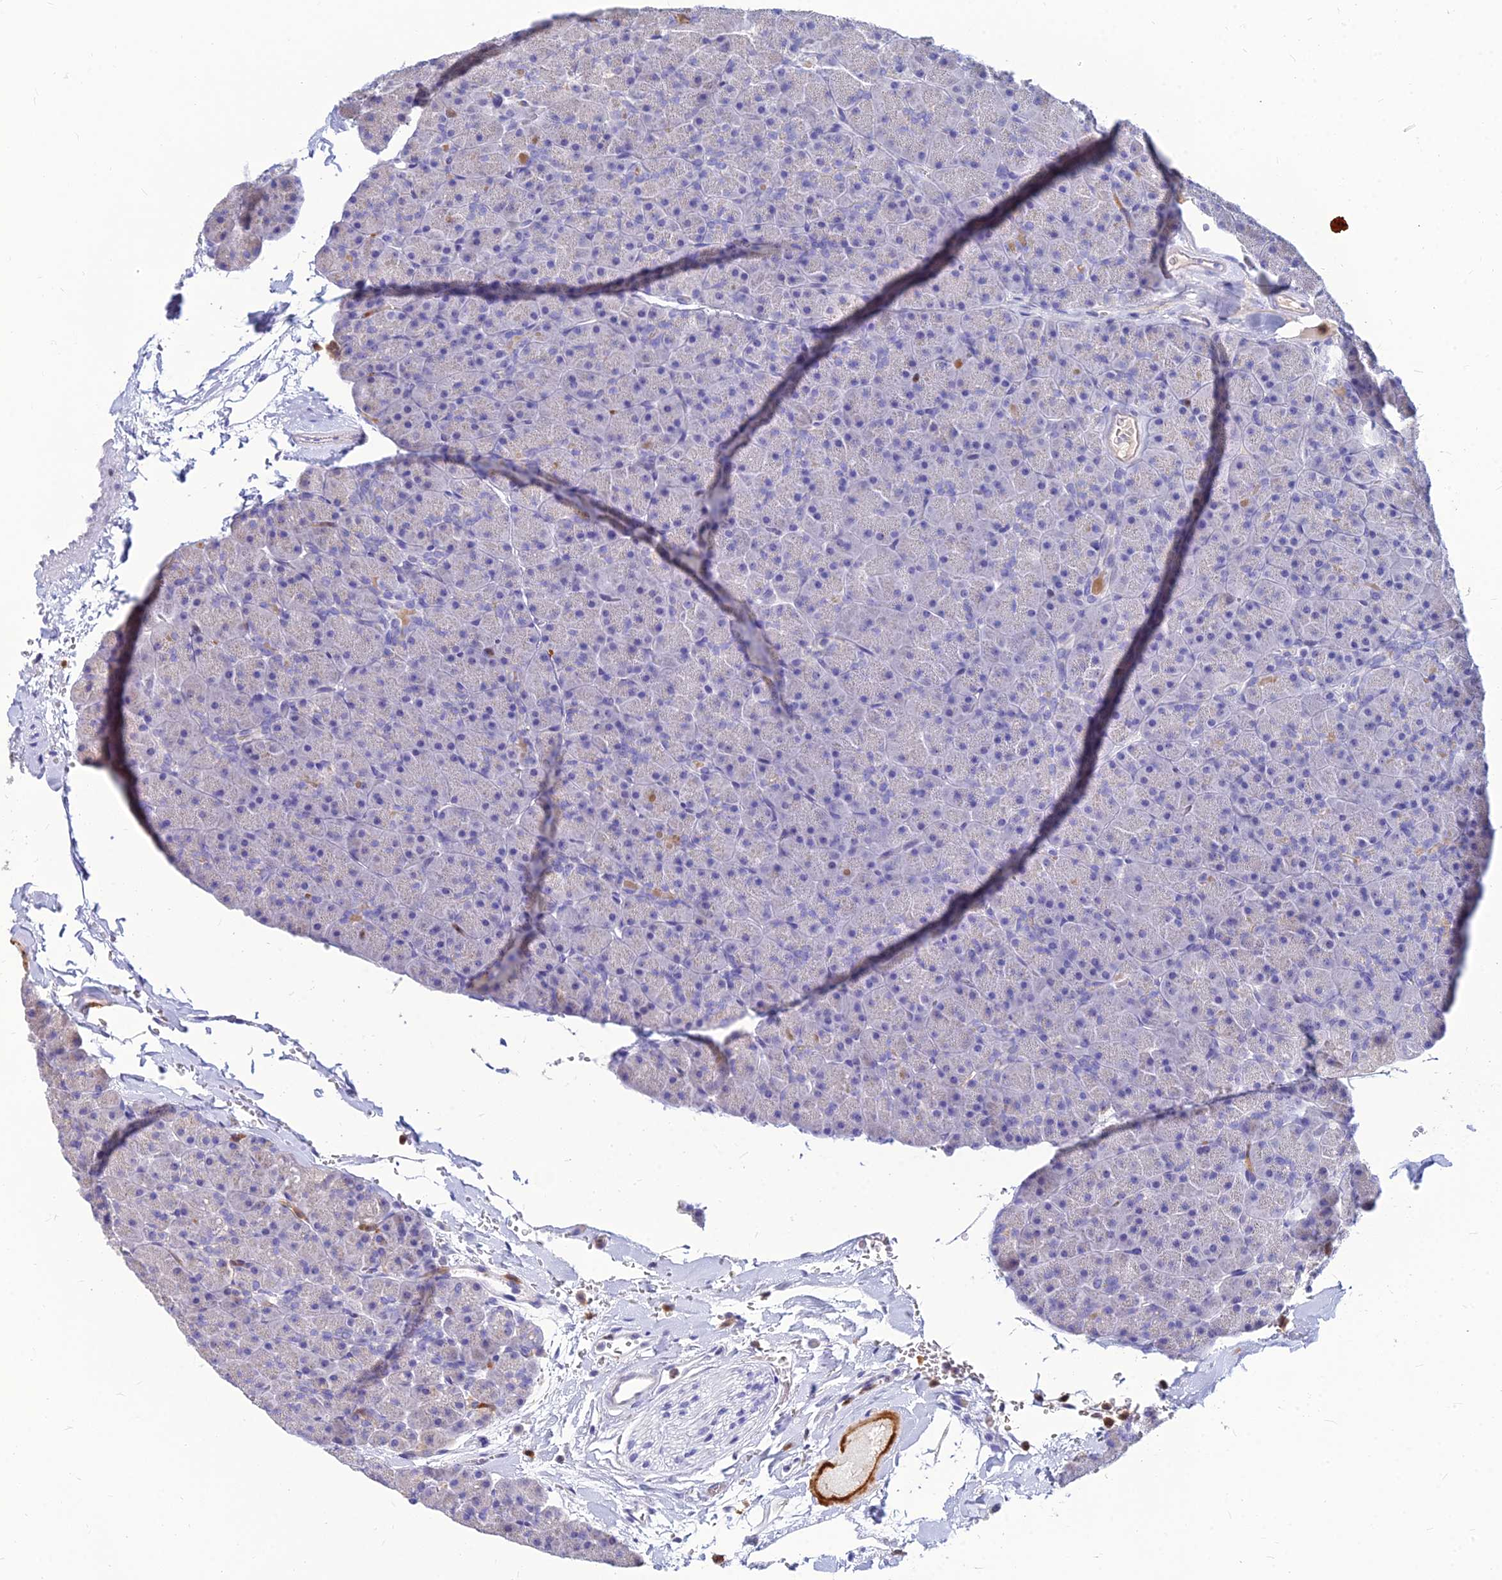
{"staining": {"intensity": "negative", "quantity": "none", "location": "none"}, "tissue": "pancreas", "cell_type": "Exocrine glandular cells", "image_type": "normal", "snomed": [{"axis": "morphology", "description": "Normal tissue, NOS"}, {"axis": "topography", "description": "Pancreas"}], "caption": "There is no significant staining in exocrine glandular cells of pancreas. Brightfield microscopy of IHC stained with DAB (3,3'-diaminobenzidine) (brown) and hematoxylin (blue), captured at high magnification.", "gene": "GOLGA6A", "patient": {"sex": "male", "age": 36}}